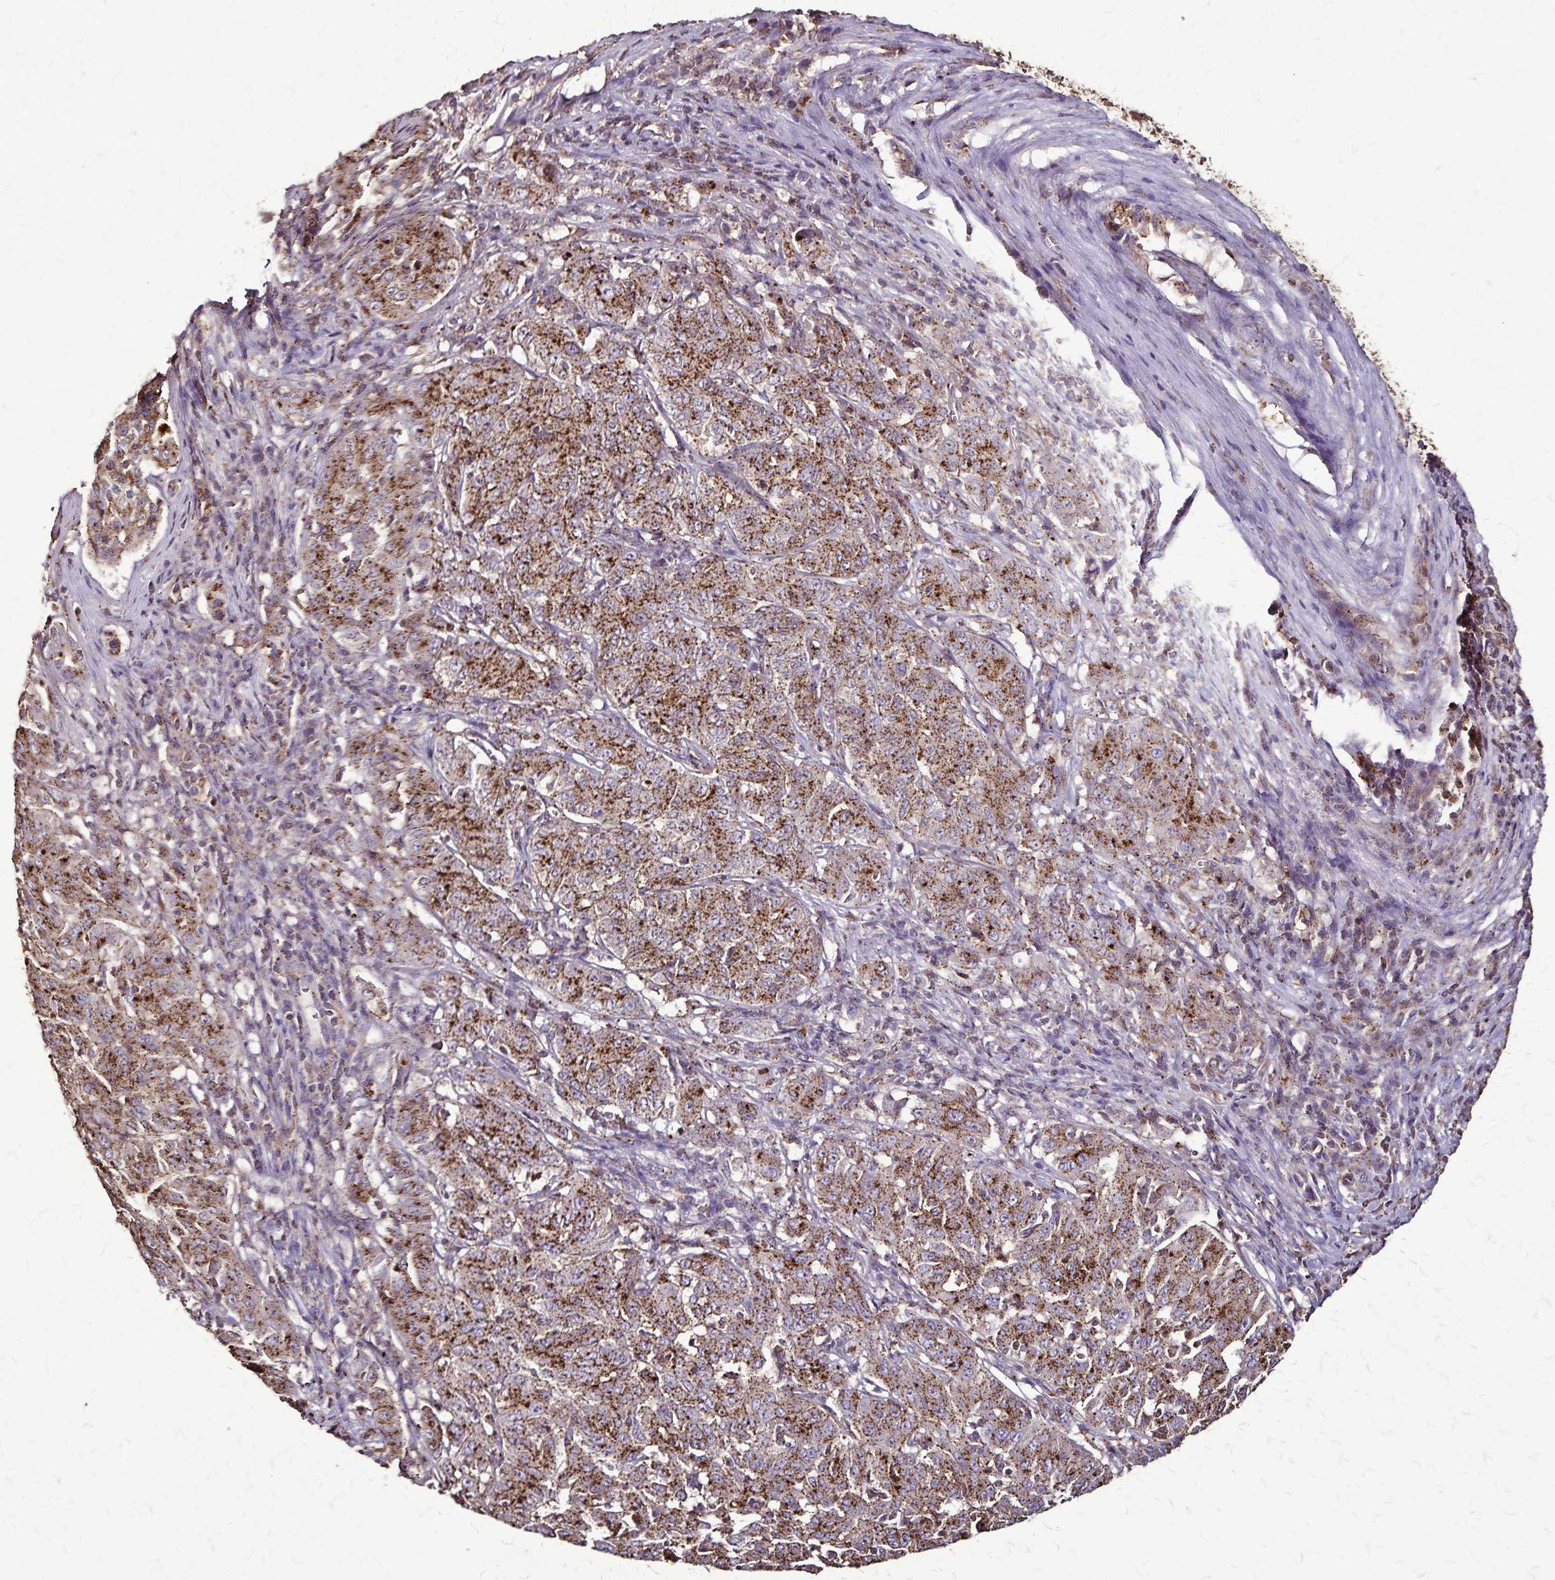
{"staining": {"intensity": "strong", "quantity": ">75%", "location": "cytoplasmic/membranous"}, "tissue": "pancreatic cancer", "cell_type": "Tumor cells", "image_type": "cancer", "snomed": [{"axis": "morphology", "description": "Adenocarcinoma, NOS"}, {"axis": "topography", "description": "Pancreas"}], "caption": "A high-resolution histopathology image shows IHC staining of pancreatic adenocarcinoma, which reveals strong cytoplasmic/membranous positivity in about >75% of tumor cells.", "gene": "CHMP1B", "patient": {"sex": "male", "age": 63}}